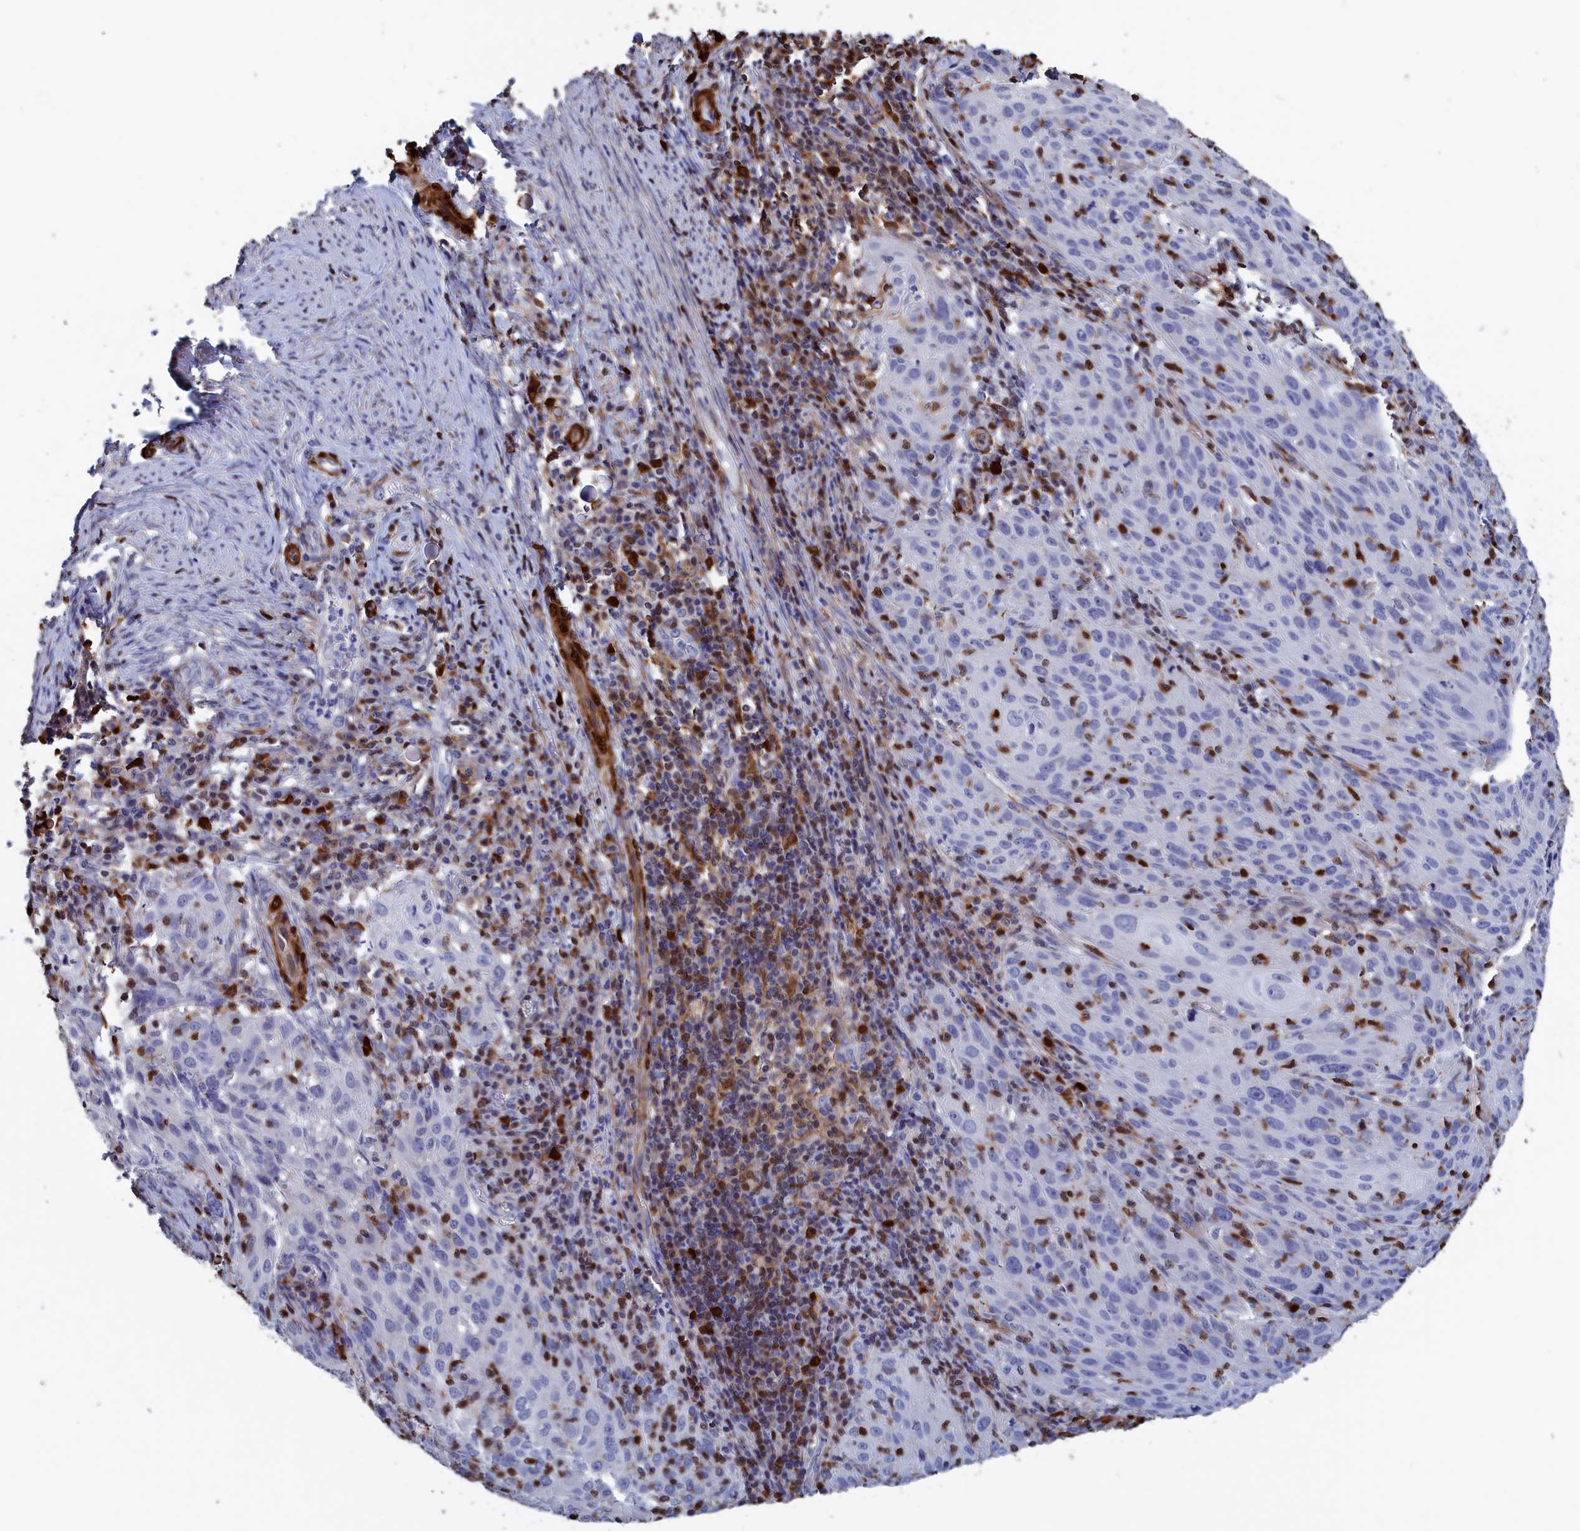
{"staining": {"intensity": "negative", "quantity": "none", "location": "none"}, "tissue": "cervical cancer", "cell_type": "Tumor cells", "image_type": "cancer", "snomed": [{"axis": "morphology", "description": "Squamous cell carcinoma, NOS"}, {"axis": "topography", "description": "Cervix"}], "caption": "Tumor cells show no significant staining in cervical squamous cell carcinoma. The staining is performed using DAB brown chromogen with nuclei counter-stained in using hematoxylin.", "gene": "CRIP1", "patient": {"sex": "female", "age": 50}}